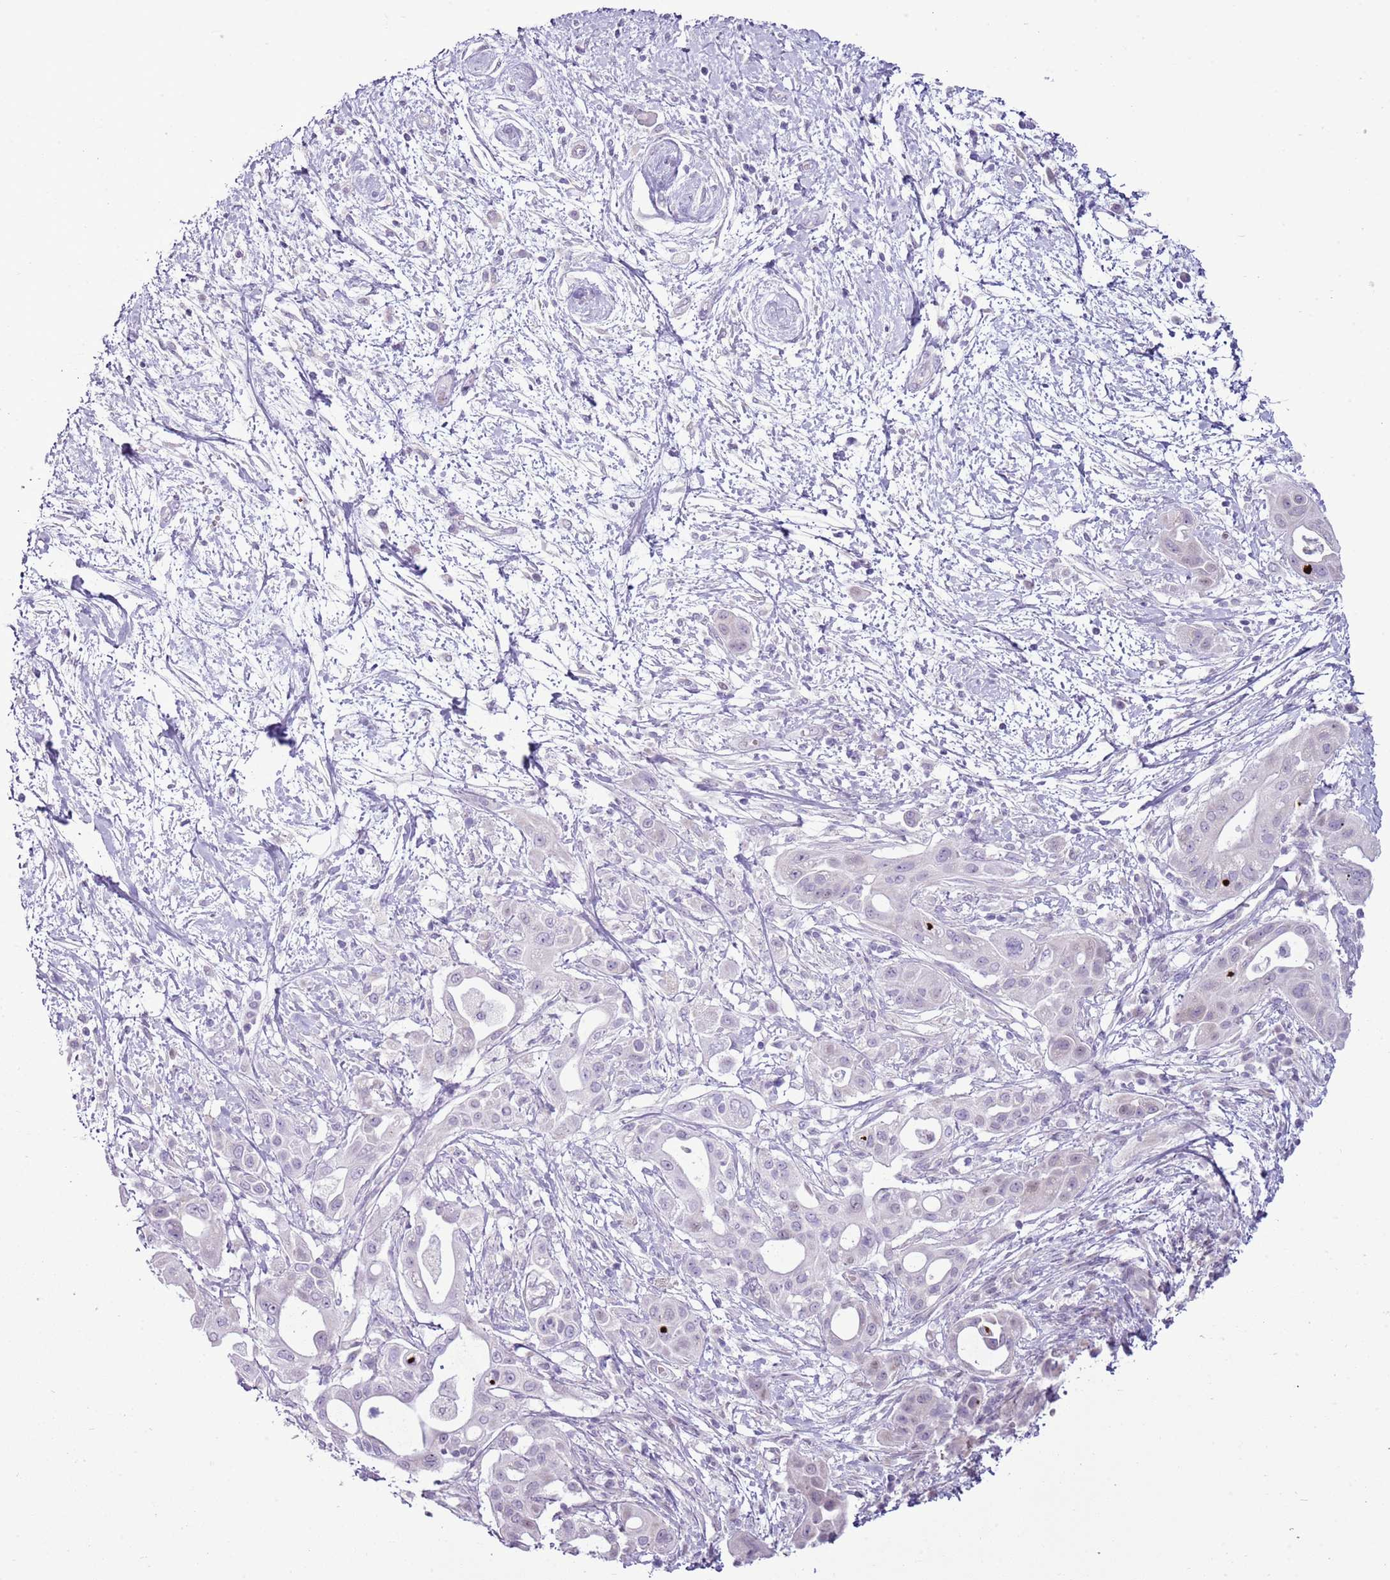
{"staining": {"intensity": "negative", "quantity": "none", "location": "none"}, "tissue": "pancreatic cancer", "cell_type": "Tumor cells", "image_type": "cancer", "snomed": [{"axis": "morphology", "description": "Adenocarcinoma, NOS"}, {"axis": "topography", "description": "Pancreas"}], "caption": "Protein analysis of pancreatic cancer shows no significant positivity in tumor cells.", "gene": "RPL3L", "patient": {"sex": "male", "age": 68}}